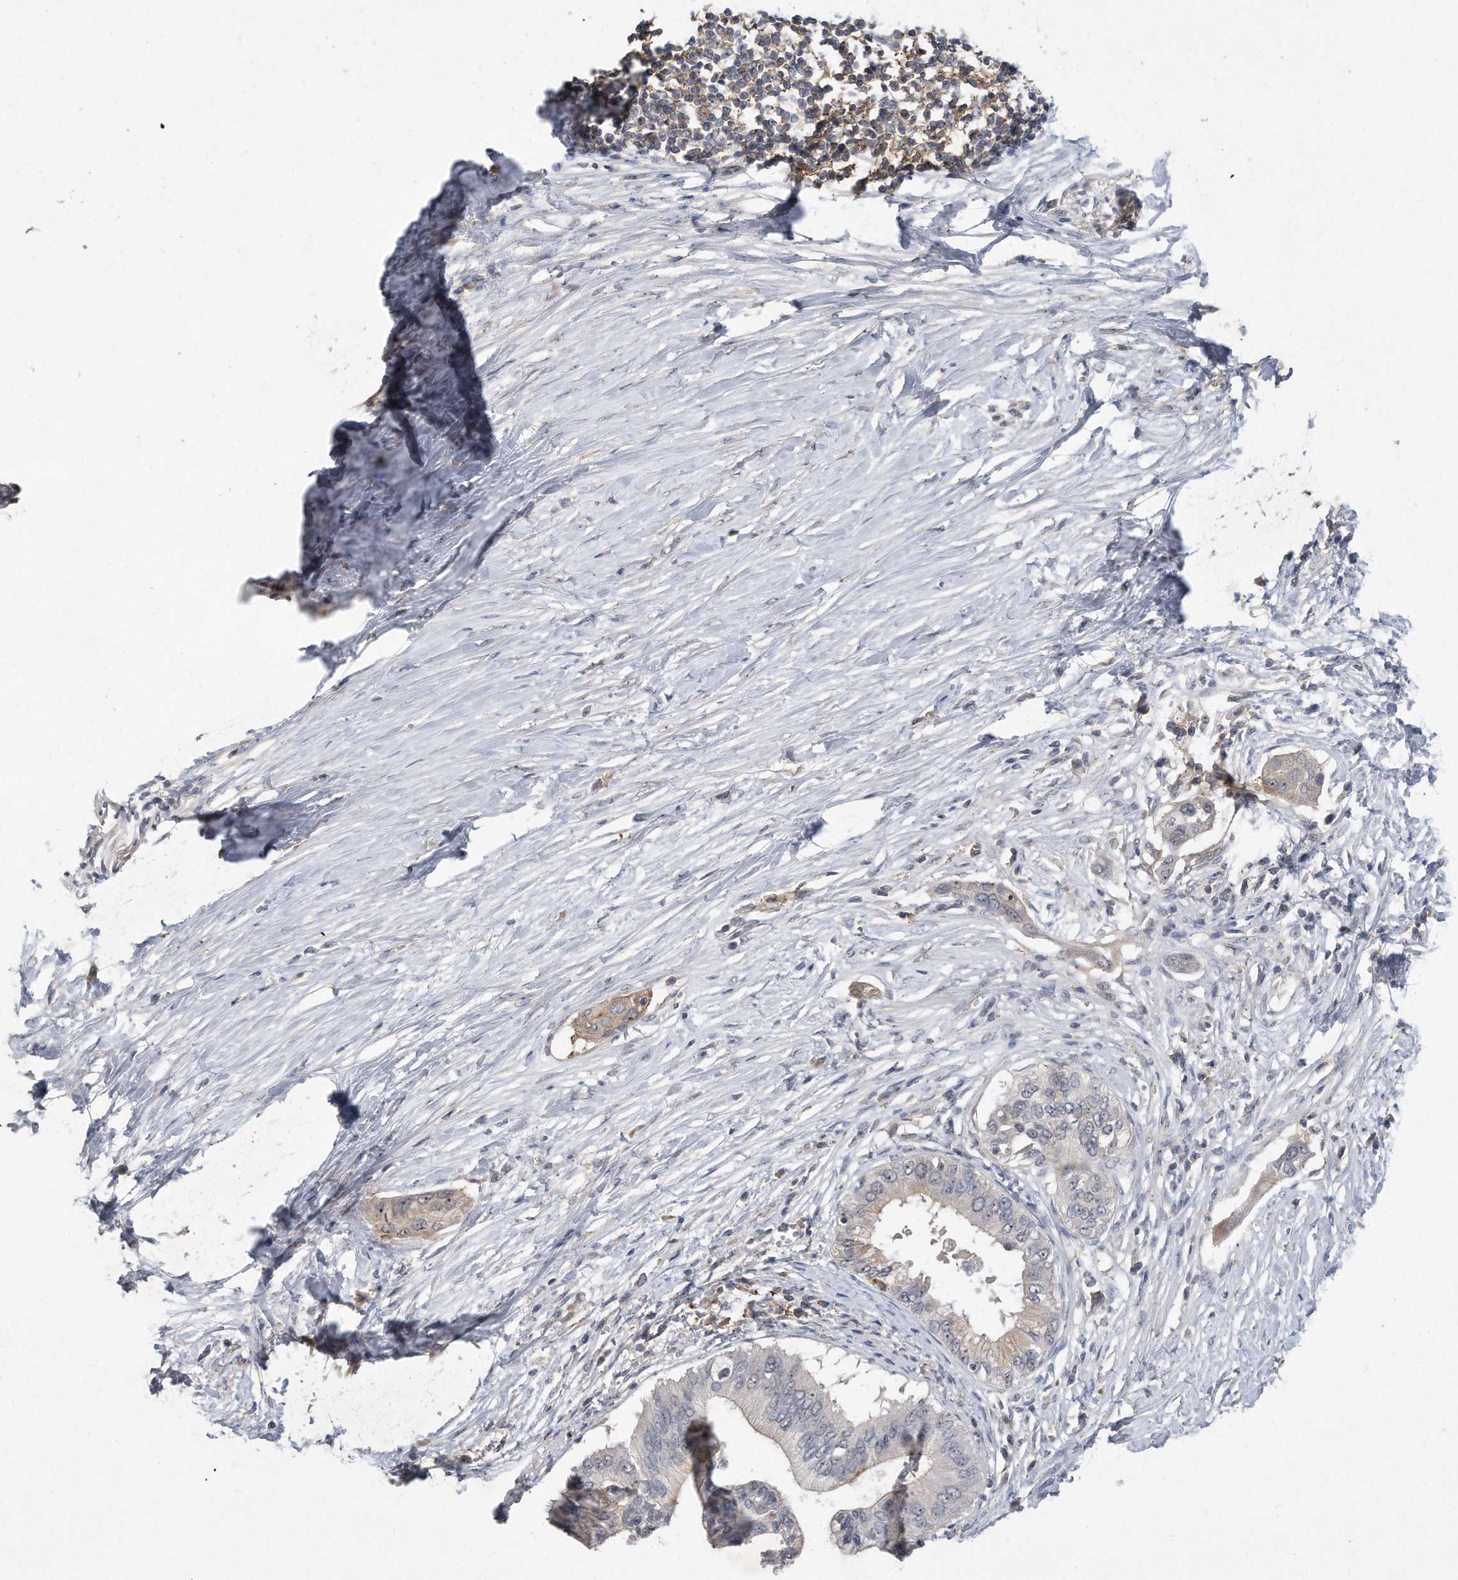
{"staining": {"intensity": "weak", "quantity": "<25%", "location": "nuclear"}, "tissue": "pancreatic cancer", "cell_type": "Tumor cells", "image_type": "cancer", "snomed": [{"axis": "morphology", "description": "Normal tissue, NOS"}, {"axis": "morphology", "description": "Adenocarcinoma, NOS"}, {"axis": "topography", "description": "Pancreas"}, {"axis": "topography", "description": "Peripheral nerve tissue"}], "caption": "Protein analysis of pancreatic cancer exhibits no significant positivity in tumor cells.", "gene": "PGBD2", "patient": {"sex": "male", "age": 59}}